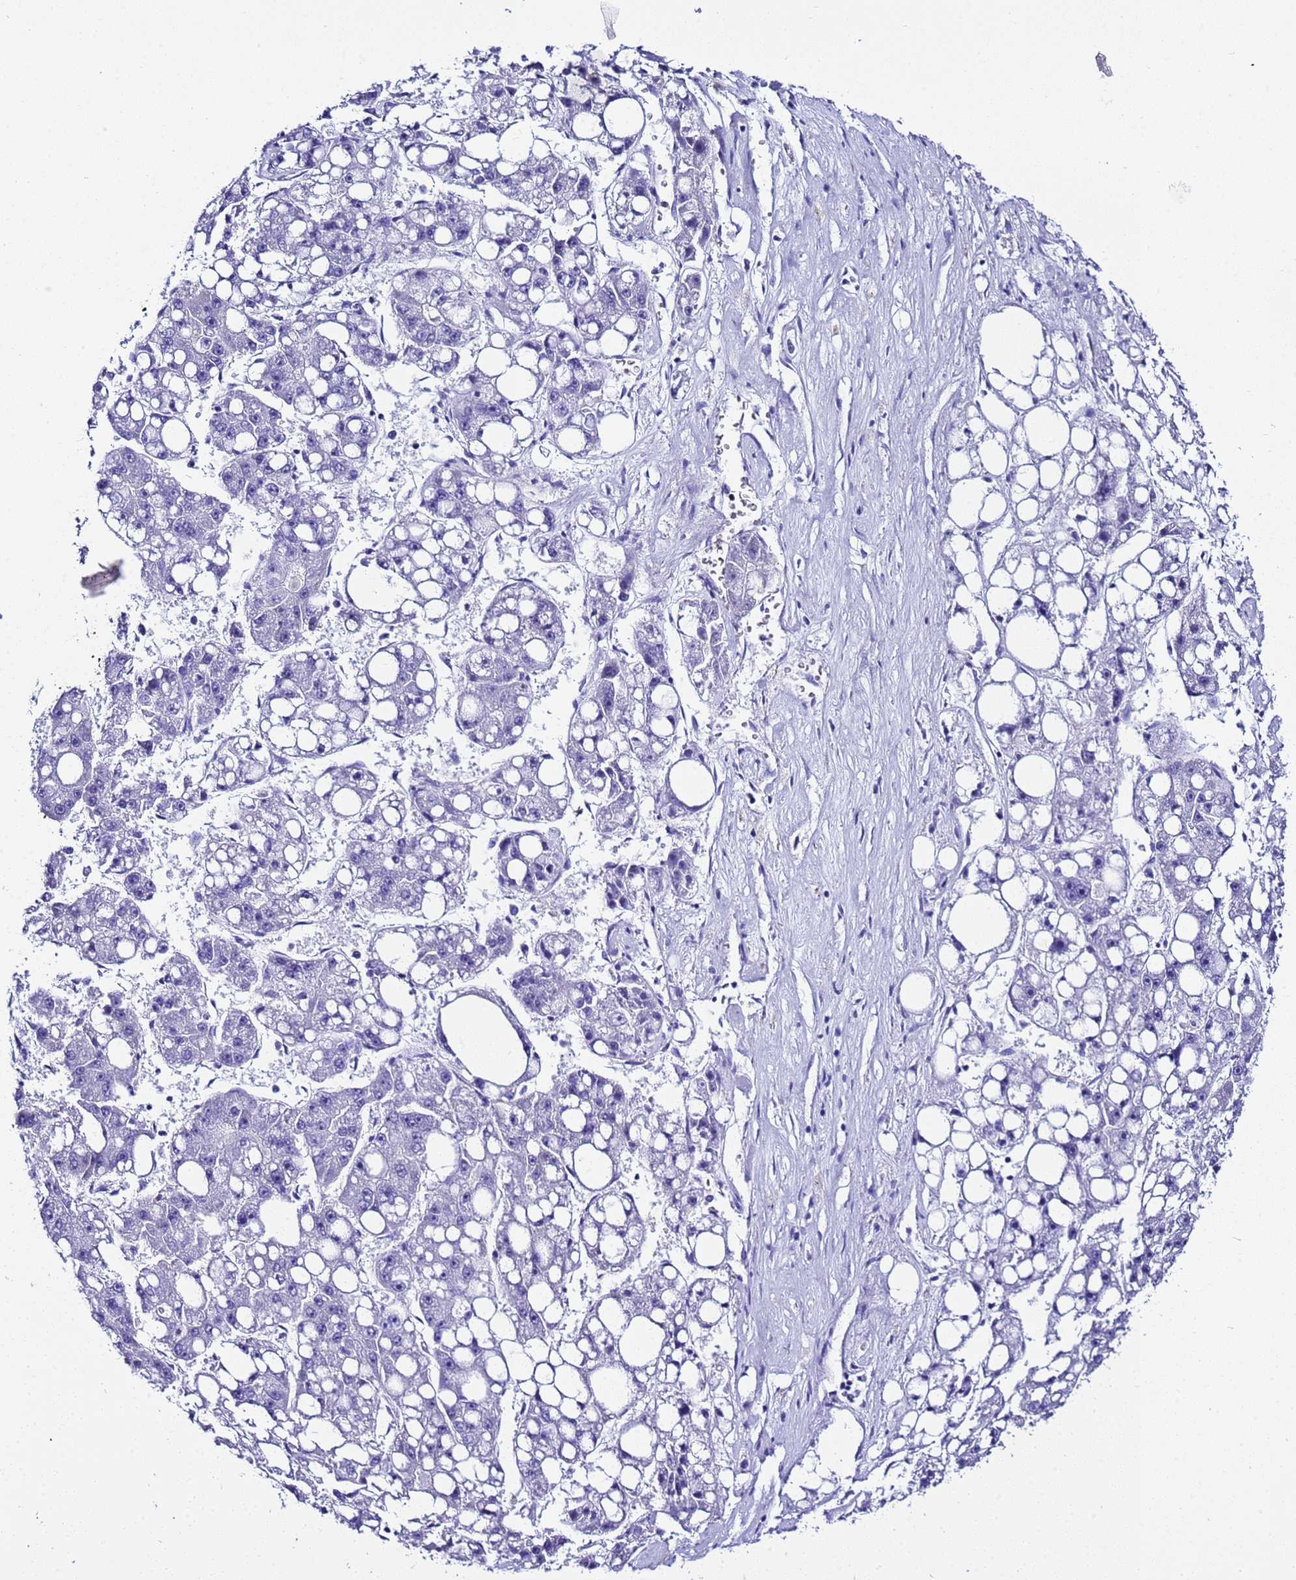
{"staining": {"intensity": "negative", "quantity": "none", "location": "none"}, "tissue": "liver cancer", "cell_type": "Tumor cells", "image_type": "cancer", "snomed": [{"axis": "morphology", "description": "Carcinoma, Hepatocellular, NOS"}, {"axis": "topography", "description": "Liver"}], "caption": "Hepatocellular carcinoma (liver) was stained to show a protein in brown. There is no significant positivity in tumor cells.", "gene": "UGT2B10", "patient": {"sex": "female", "age": 61}}